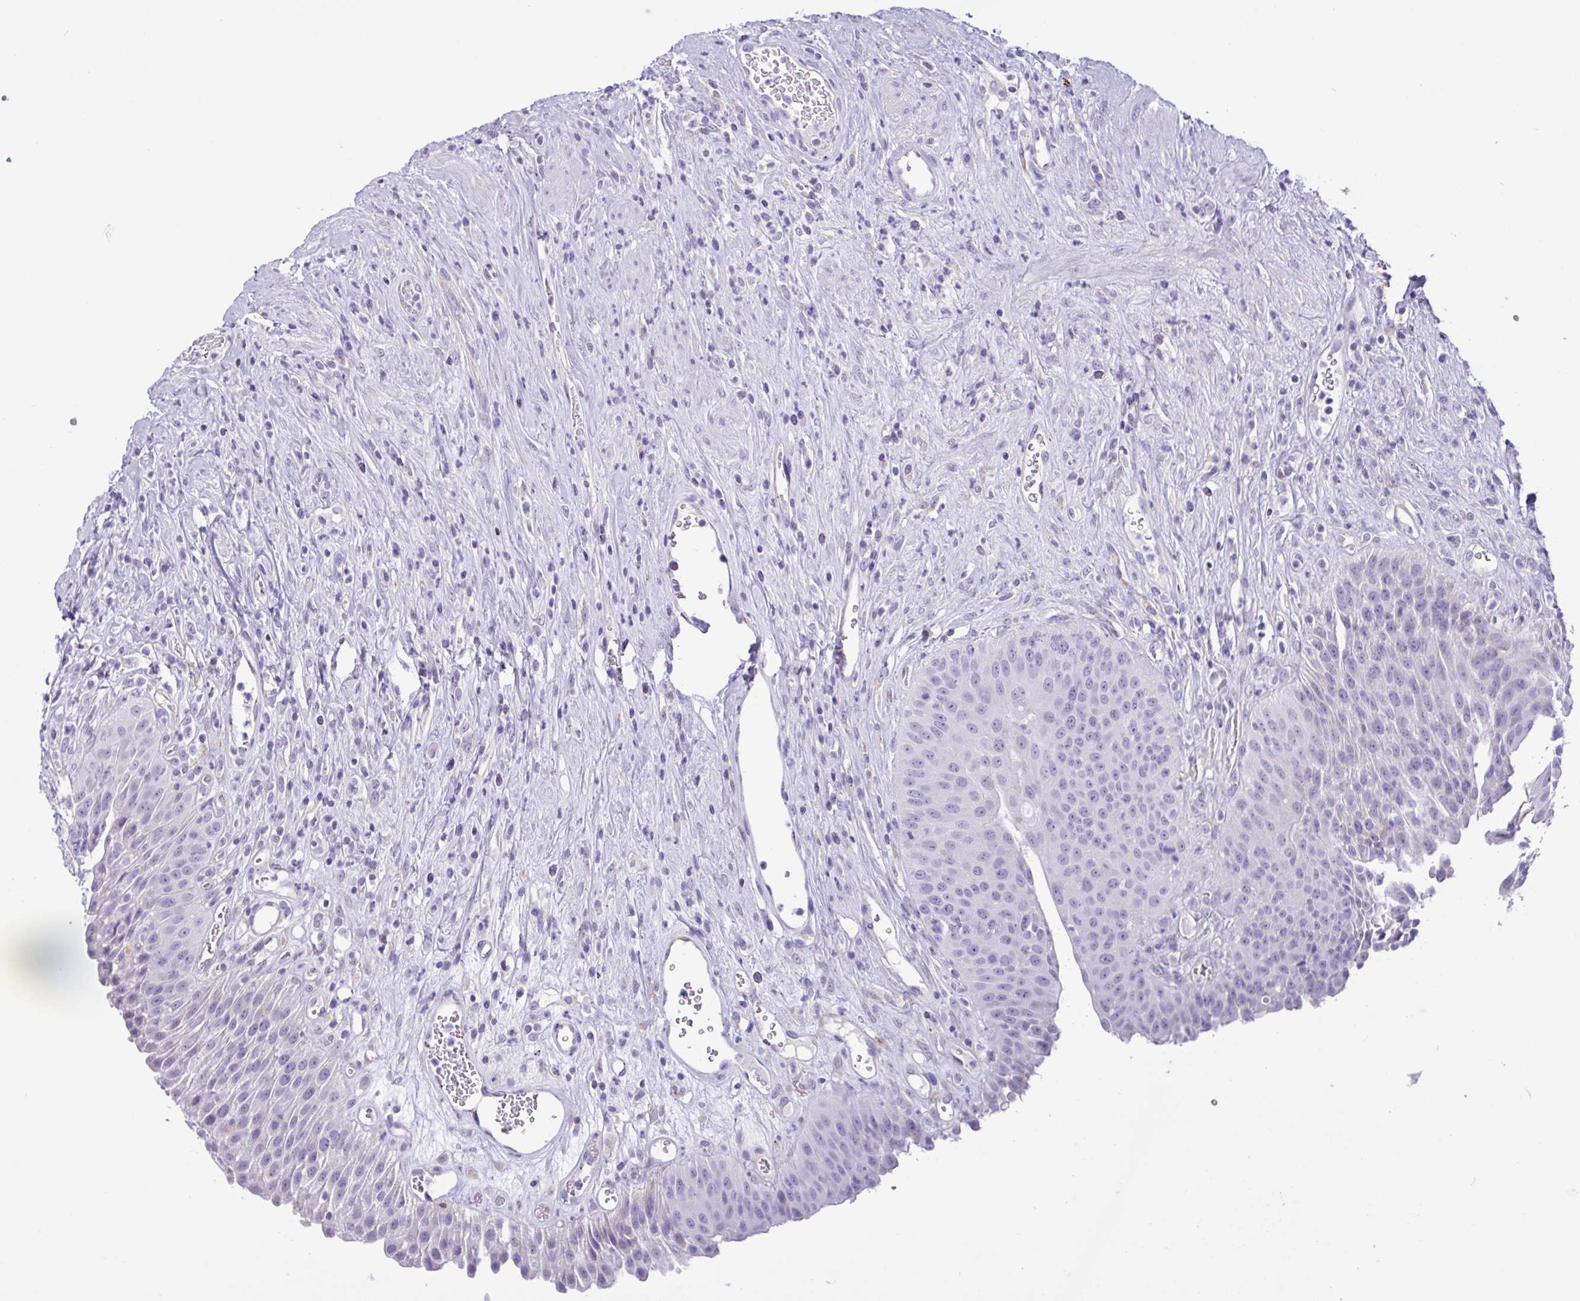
{"staining": {"intensity": "negative", "quantity": "none", "location": "none"}, "tissue": "urinary bladder", "cell_type": "Urothelial cells", "image_type": "normal", "snomed": [{"axis": "morphology", "description": "Normal tissue, NOS"}, {"axis": "topography", "description": "Urinary bladder"}], "caption": "Micrograph shows no protein staining in urothelial cells of normal urinary bladder.", "gene": "SREBF1", "patient": {"sex": "female", "age": 56}}